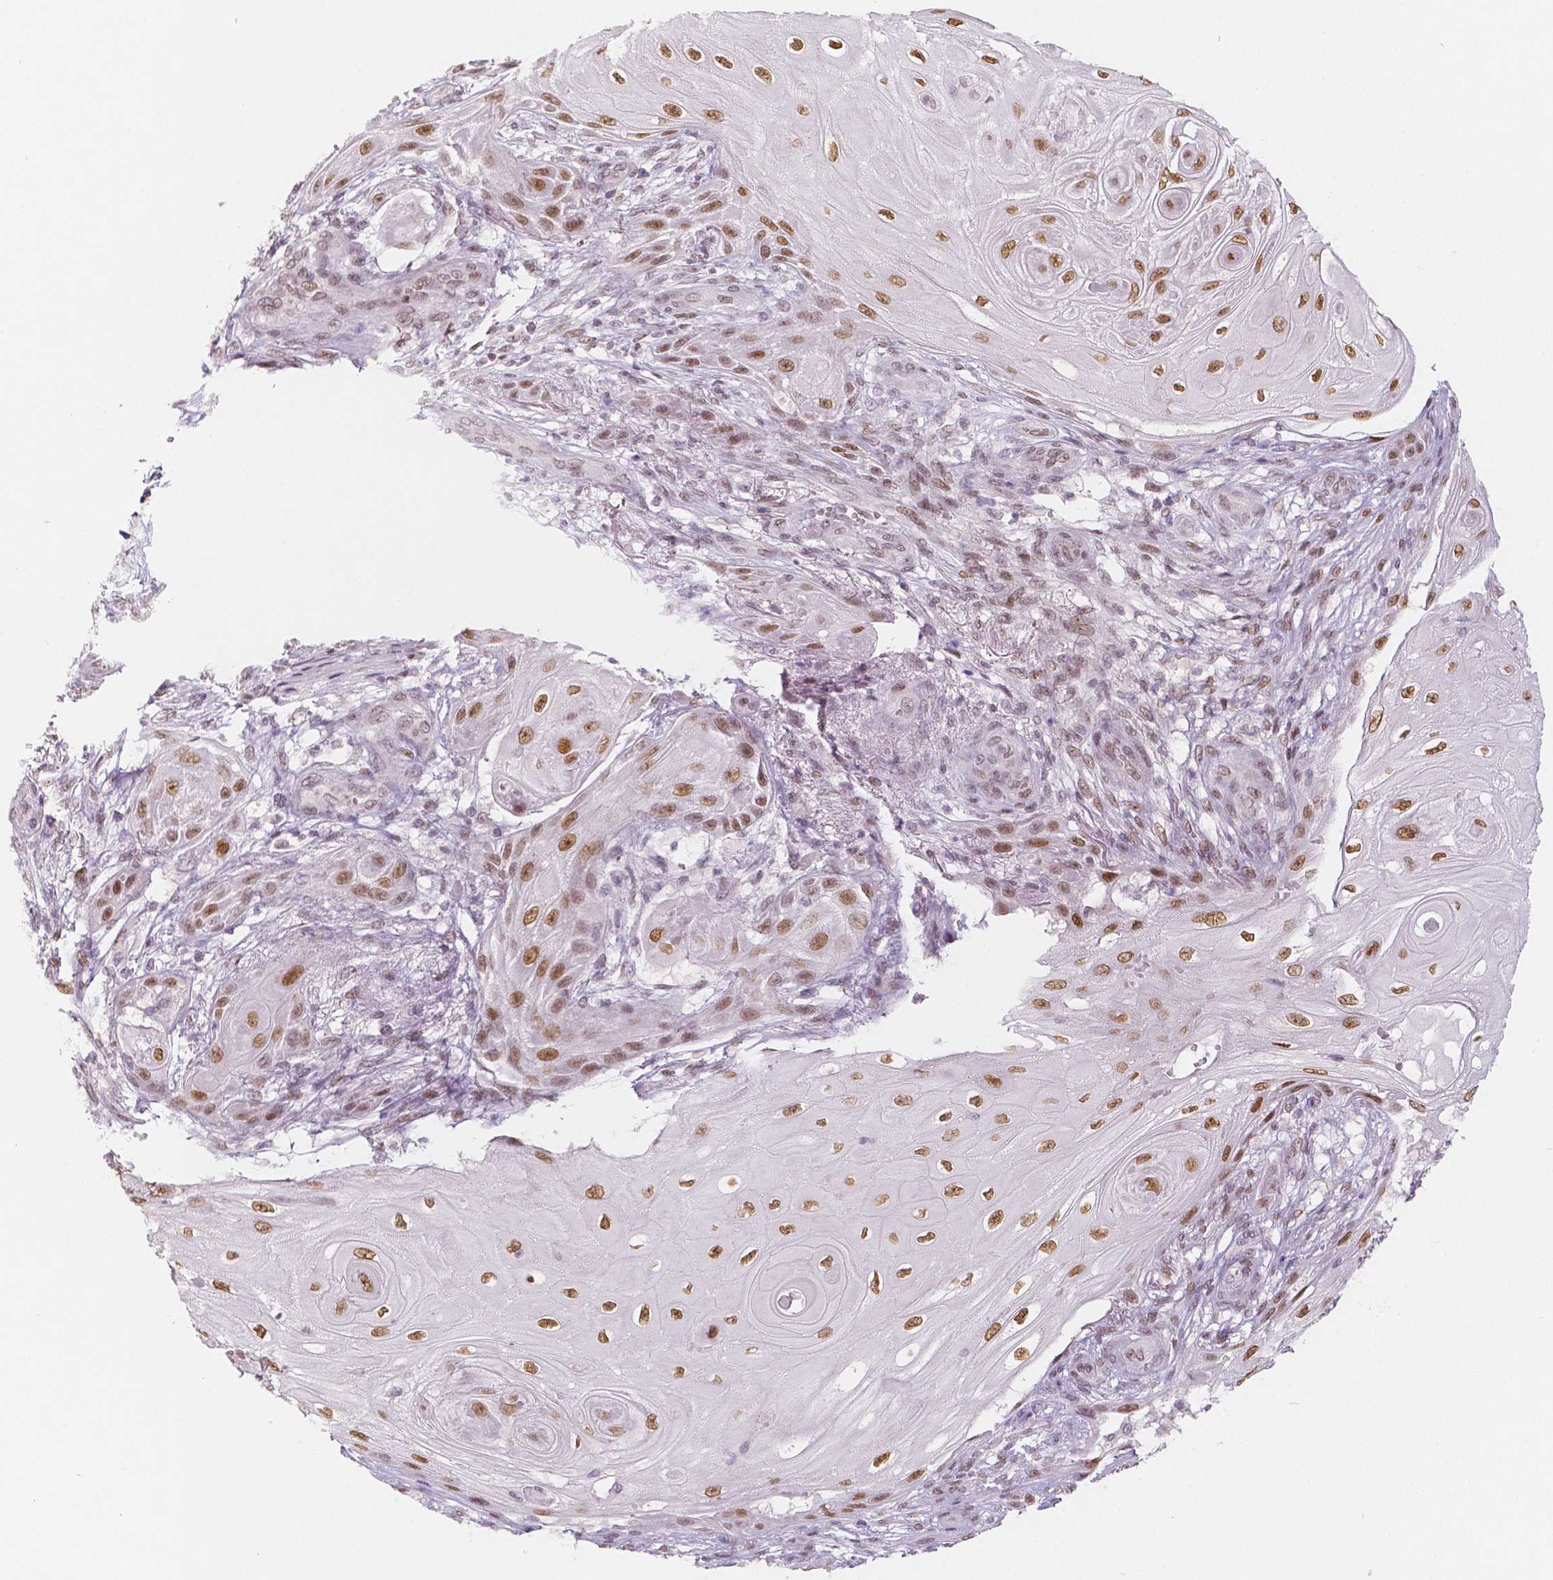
{"staining": {"intensity": "moderate", "quantity": ">75%", "location": "nuclear"}, "tissue": "skin cancer", "cell_type": "Tumor cells", "image_type": "cancer", "snomed": [{"axis": "morphology", "description": "Squamous cell carcinoma, NOS"}, {"axis": "topography", "description": "Skin"}], "caption": "Moderate nuclear positivity for a protein is identified in about >75% of tumor cells of skin cancer (squamous cell carcinoma) using immunohistochemistry.", "gene": "KDM5B", "patient": {"sex": "male", "age": 62}}